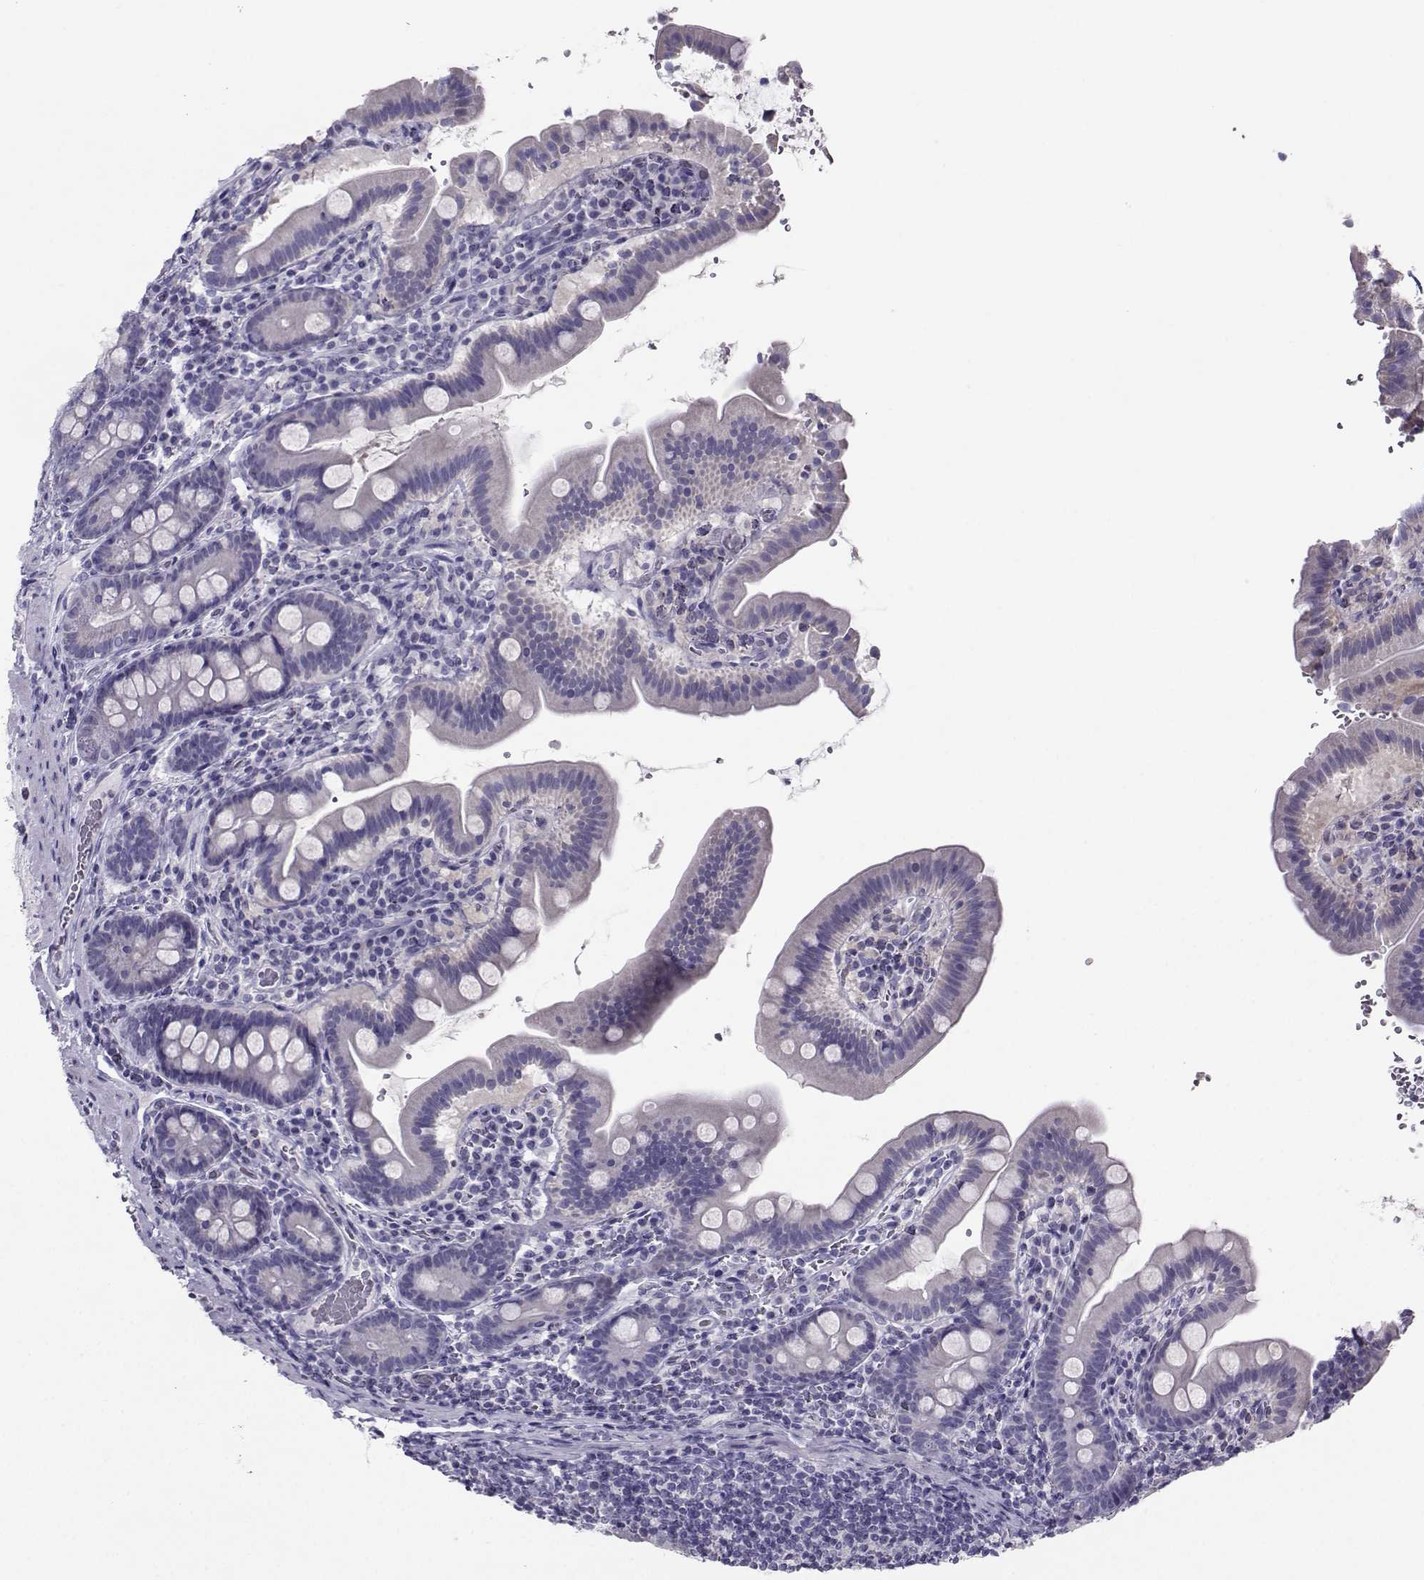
{"staining": {"intensity": "negative", "quantity": "none", "location": "none"}, "tissue": "small intestine", "cell_type": "Glandular cells", "image_type": "normal", "snomed": [{"axis": "morphology", "description": "Normal tissue, NOS"}, {"axis": "topography", "description": "Small intestine"}], "caption": "This is an IHC micrograph of benign human small intestine. There is no staining in glandular cells.", "gene": "PGK1", "patient": {"sex": "male", "age": 26}}